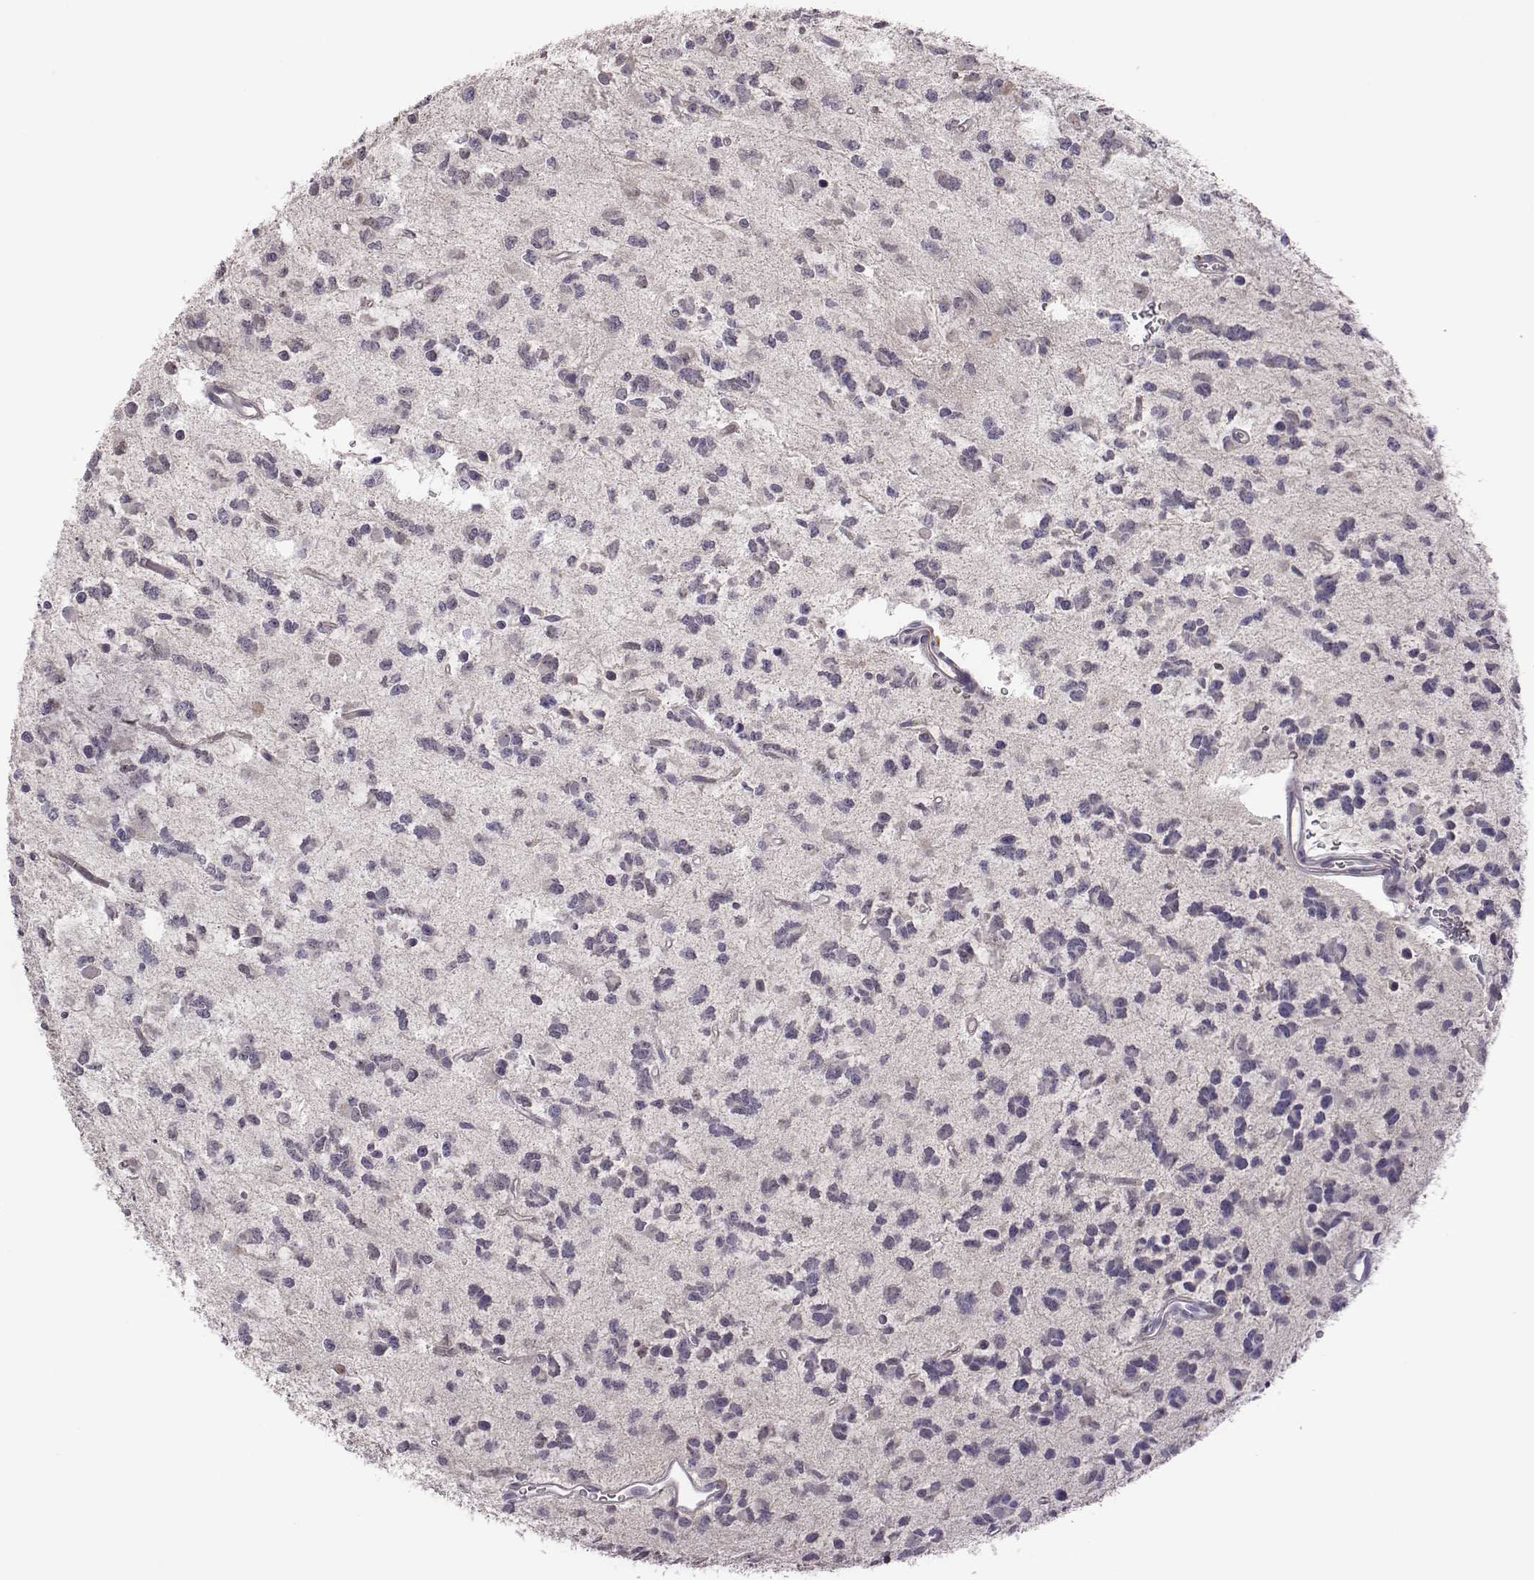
{"staining": {"intensity": "negative", "quantity": "none", "location": "none"}, "tissue": "glioma", "cell_type": "Tumor cells", "image_type": "cancer", "snomed": [{"axis": "morphology", "description": "Glioma, malignant, Low grade"}, {"axis": "topography", "description": "Brain"}], "caption": "The image demonstrates no significant expression in tumor cells of glioma.", "gene": "KMO", "patient": {"sex": "female", "age": 45}}